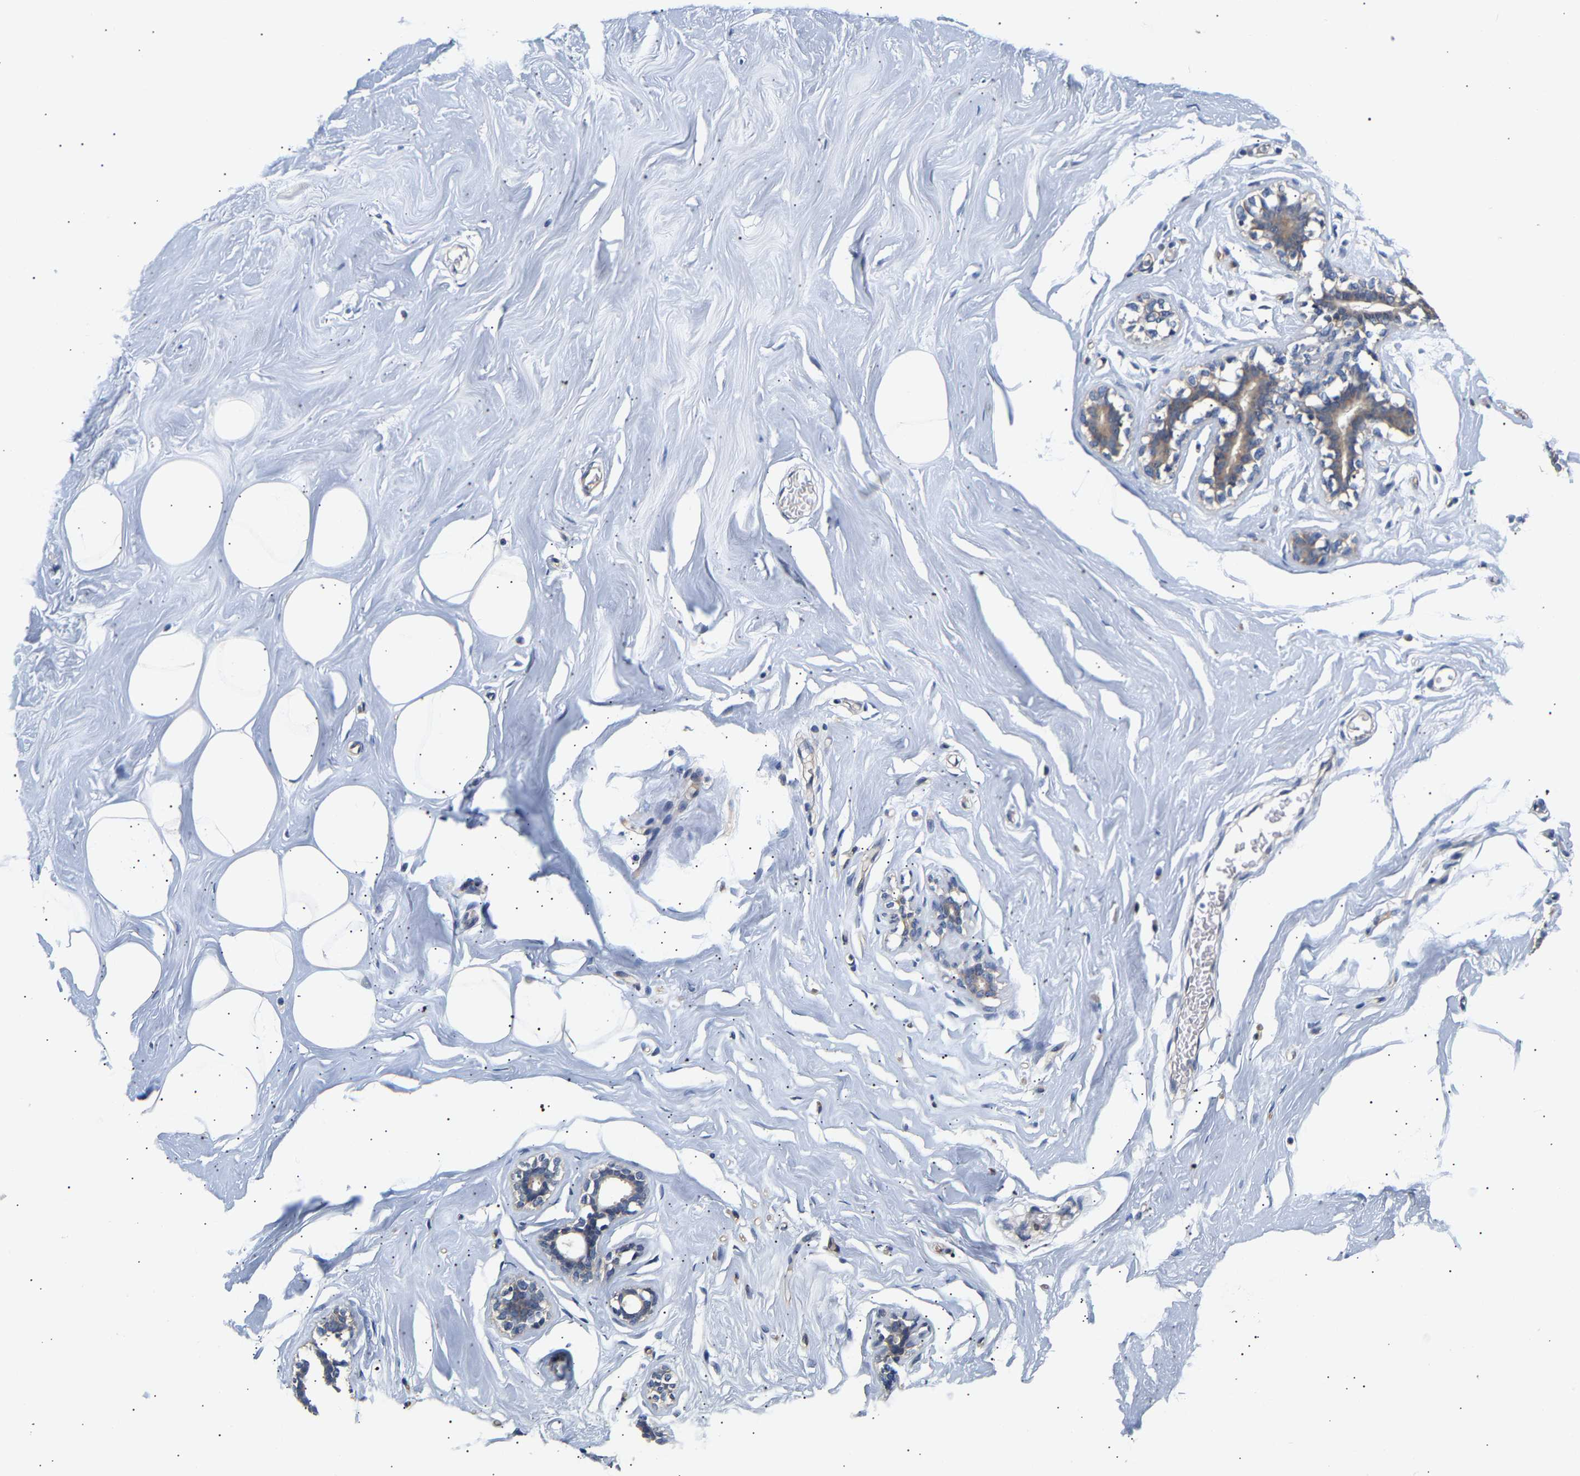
{"staining": {"intensity": "moderate", "quantity": "<25%", "location": "cytoplasmic/membranous"}, "tissue": "adipose tissue", "cell_type": "Adipocytes", "image_type": "normal", "snomed": [{"axis": "morphology", "description": "Normal tissue, NOS"}, {"axis": "morphology", "description": "Fibrosis, NOS"}, {"axis": "topography", "description": "Breast"}, {"axis": "topography", "description": "Adipose tissue"}], "caption": "The micrograph demonstrates immunohistochemical staining of unremarkable adipose tissue. There is moderate cytoplasmic/membranous positivity is identified in about <25% of adipocytes. The protein of interest is stained brown, and the nuclei are stained in blue (DAB (3,3'-diaminobenzidine) IHC with brightfield microscopy, high magnification).", "gene": "PPID", "patient": {"sex": "female", "age": 39}}